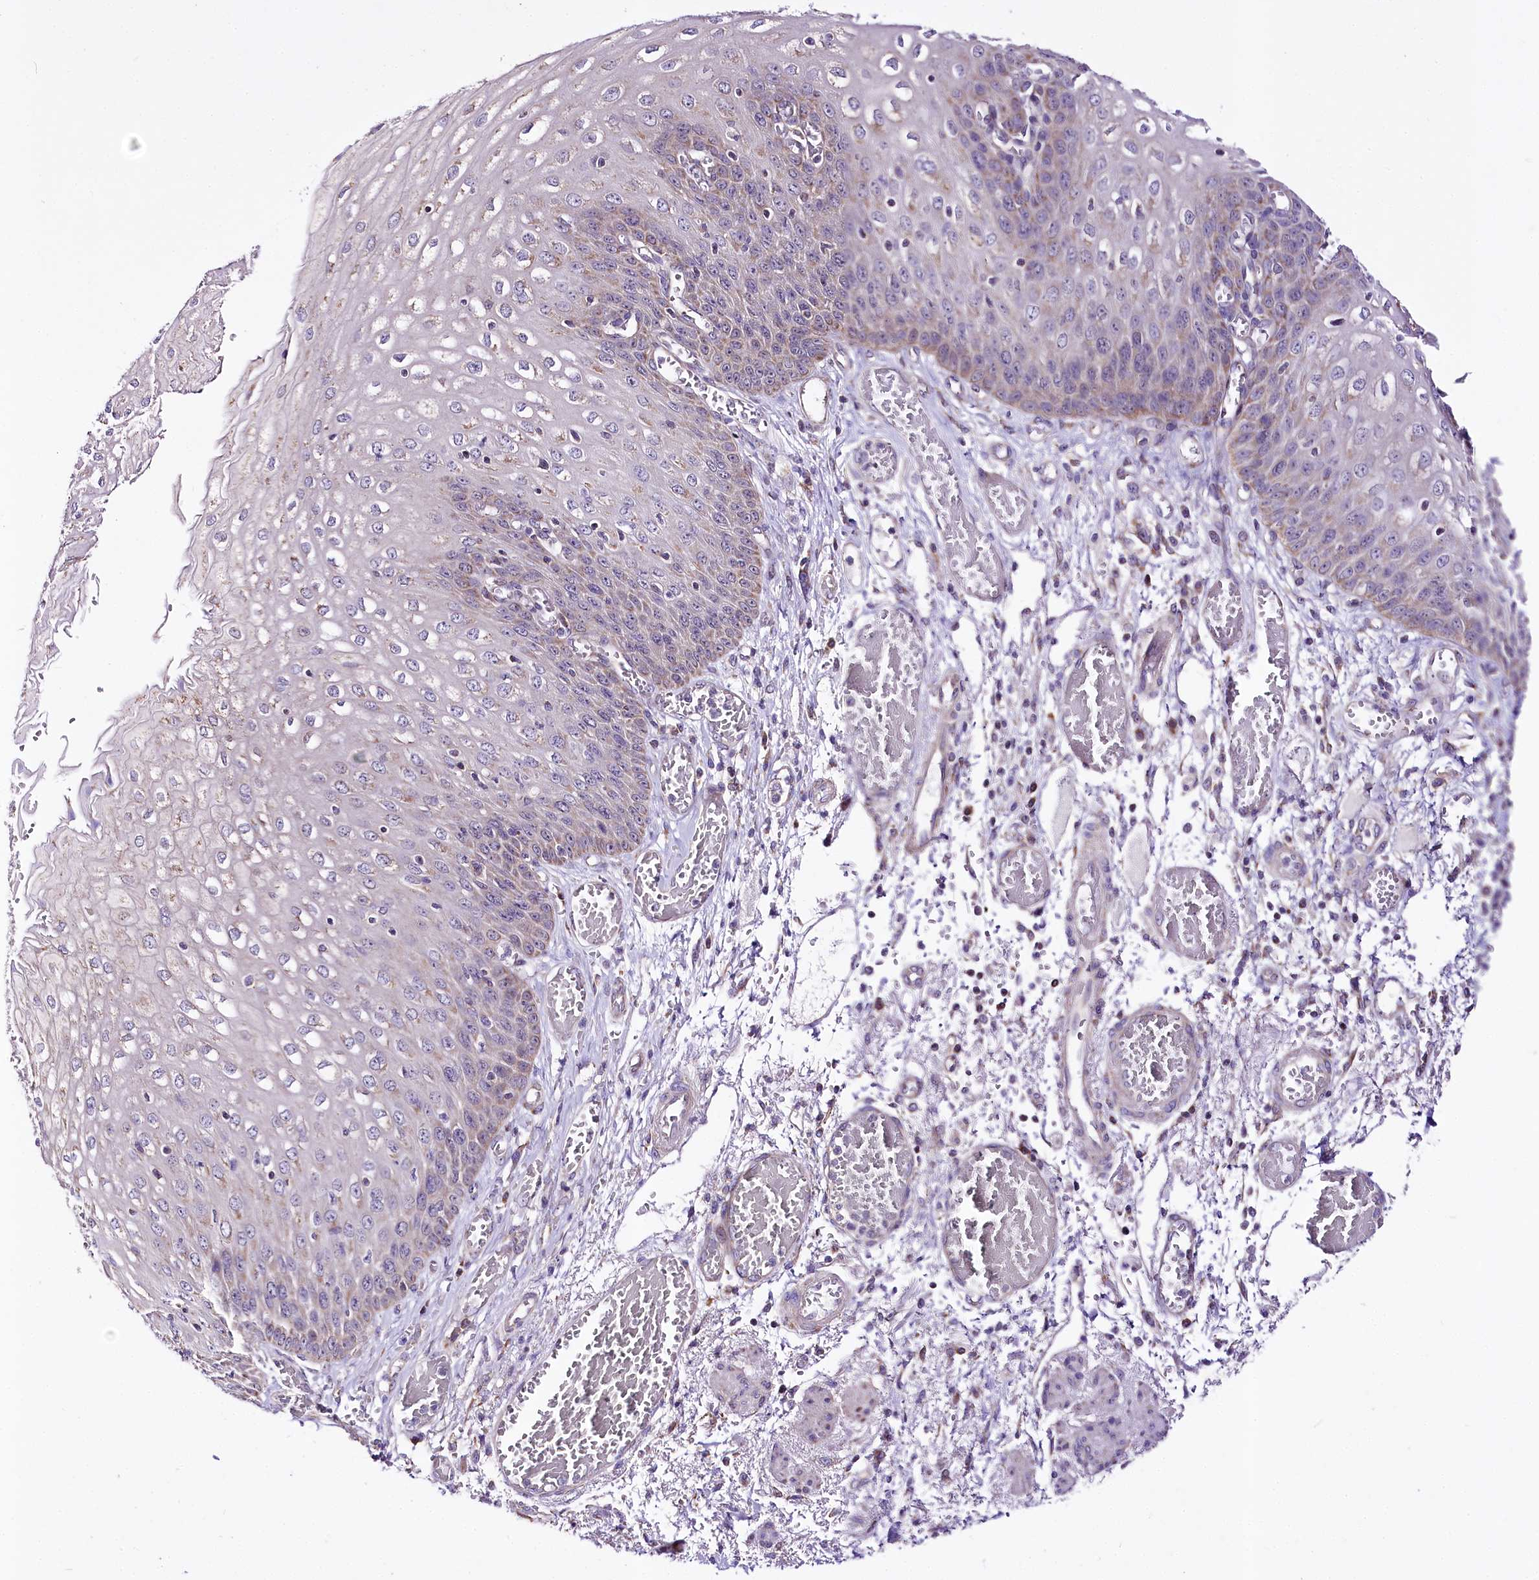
{"staining": {"intensity": "weak", "quantity": "<25%", "location": "cytoplasmic/membranous"}, "tissue": "esophagus", "cell_type": "Squamous epithelial cells", "image_type": "normal", "snomed": [{"axis": "morphology", "description": "Normal tissue, NOS"}, {"axis": "topography", "description": "Esophagus"}], "caption": "High power microscopy image of an IHC image of normal esophagus, revealing no significant positivity in squamous epithelial cells.", "gene": "ATE1", "patient": {"sex": "male", "age": 81}}